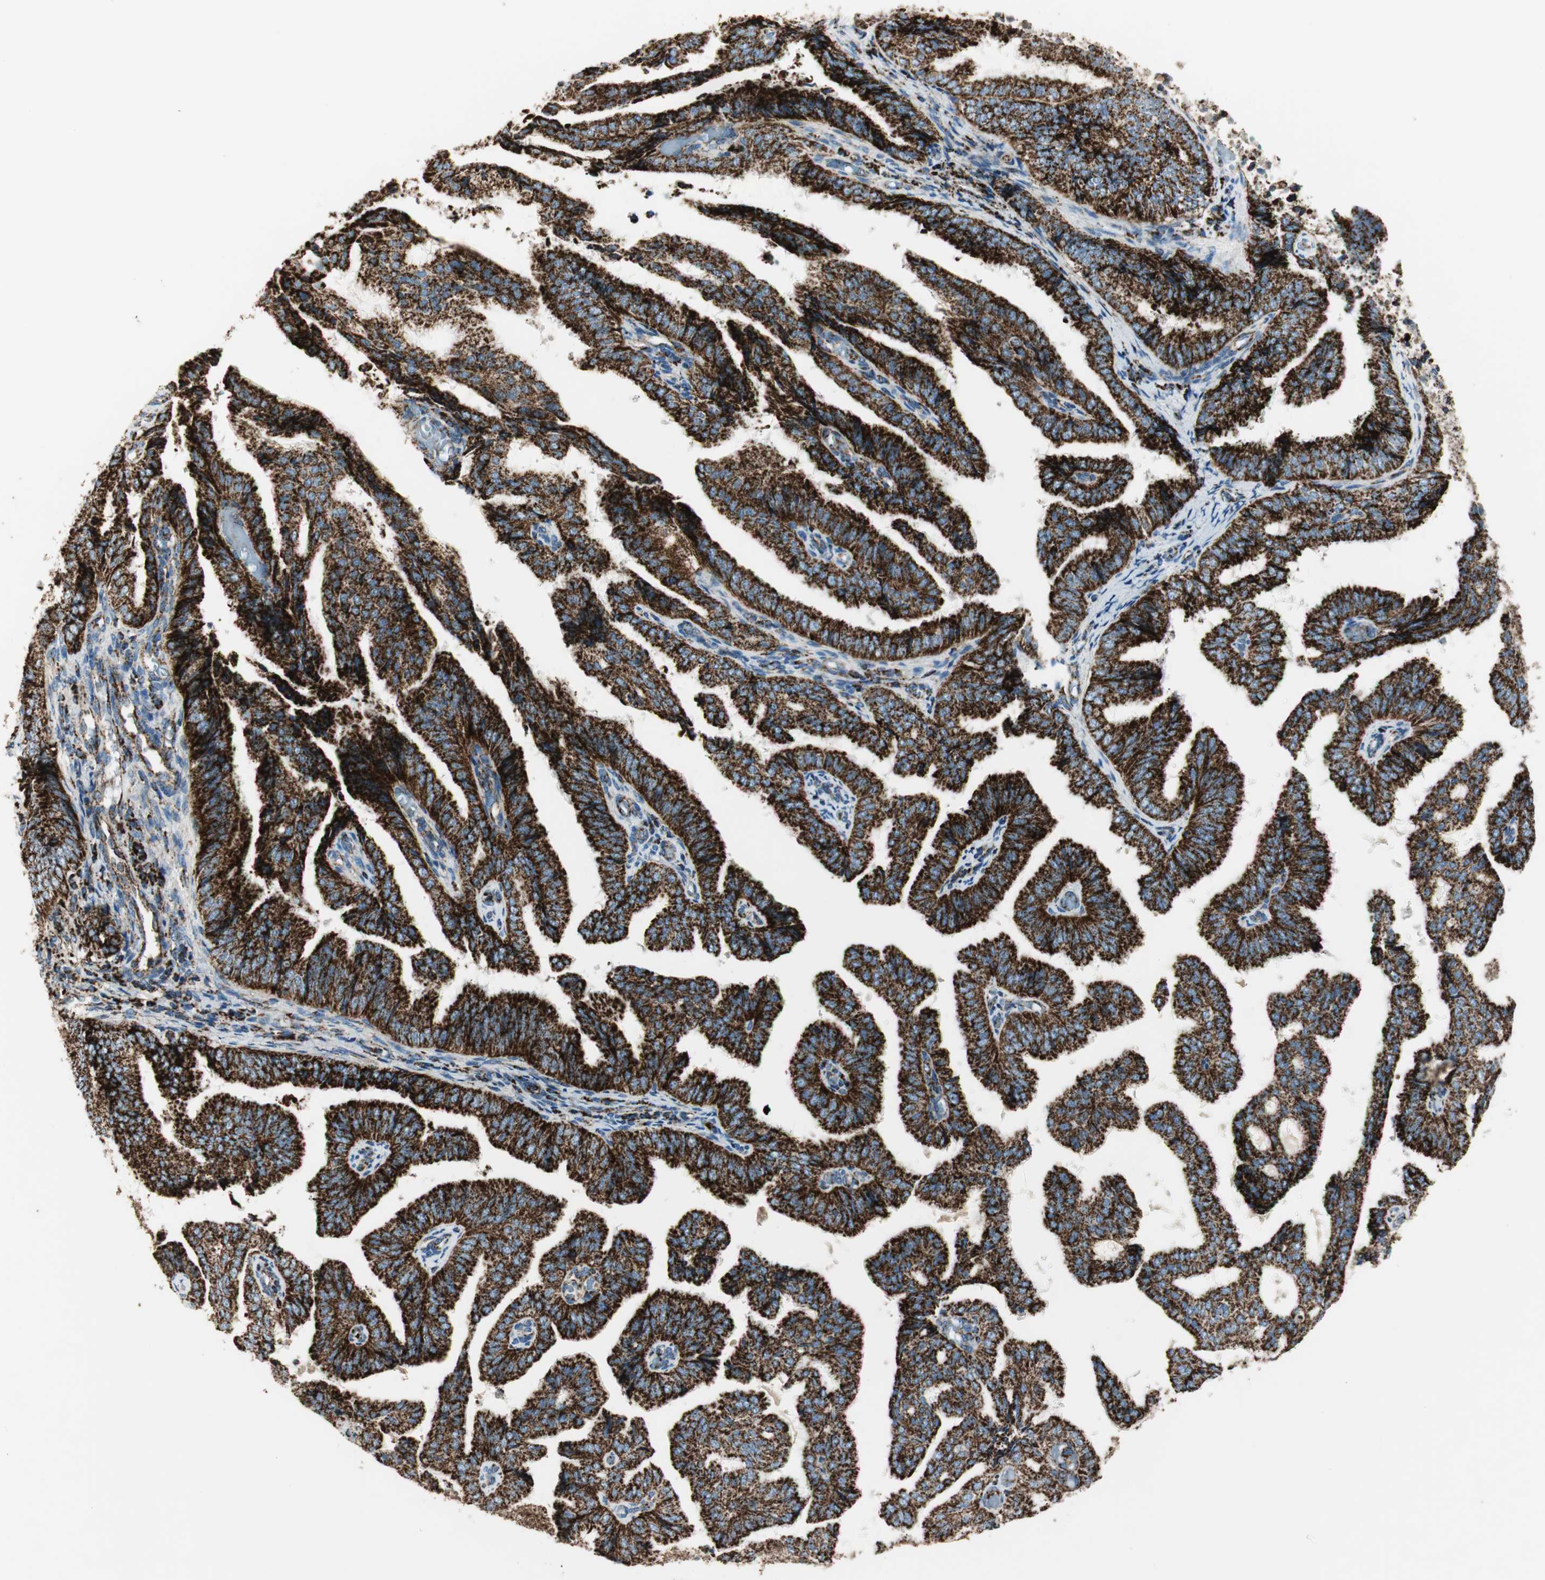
{"staining": {"intensity": "strong", "quantity": ">75%", "location": "cytoplasmic/membranous"}, "tissue": "endometrial cancer", "cell_type": "Tumor cells", "image_type": "cancer", "snomed": [{"axis": "morphology", "description": "Adenocarcinoma, NOS"}, {"axis": "topography", "description": "Endometrium"}], "caption": "The histopathology image reveals immunohistochemical staining of adenocarcinoma (endometrial). There is strong cytoplasmic/membranous positivity is present in about >75% of tumor cells.", "gene": "ME2", "patient": {"sex": "female", "age": 58}}